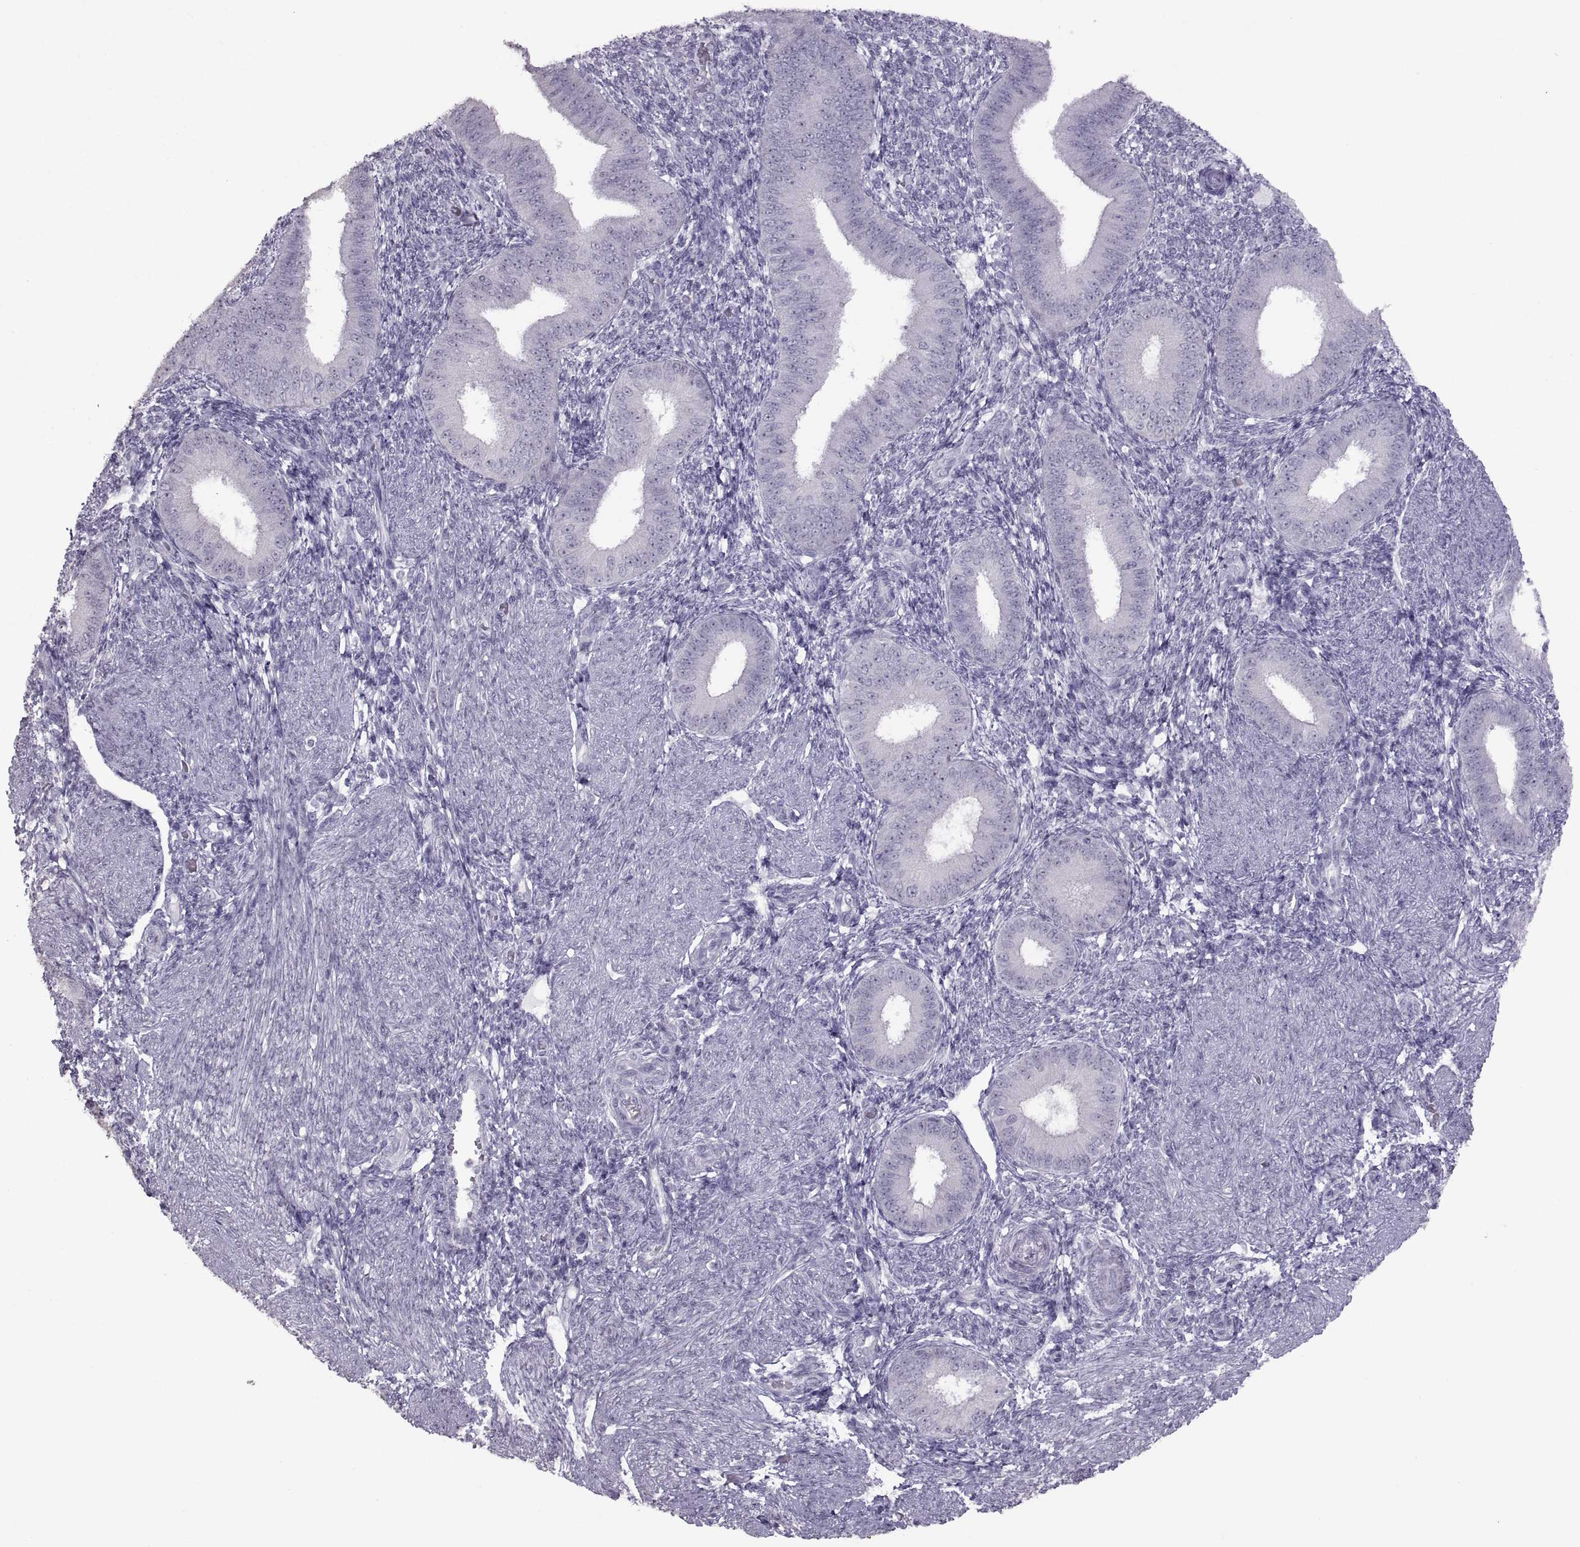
{"staining": {"intensity": "negative", "quantity": "none", "location": "none"}, "tissue": "endometrium", "cell_type": "Cells in endometrial stroma", "image_type": "normal", "snomed": [{"axis": "morphology", "description": "Normal tissue, NOS"}, {"axis": "topography", "description": "Endometrium"}], "caption": "Immunohistochemistry photomicrograph of unremarkable endometrium stained for a protein (brown), which displays no positivity in cells in endometrial stroma.", "gene": "ASIC2", "patient": {"sex": "female", "age": 39}}